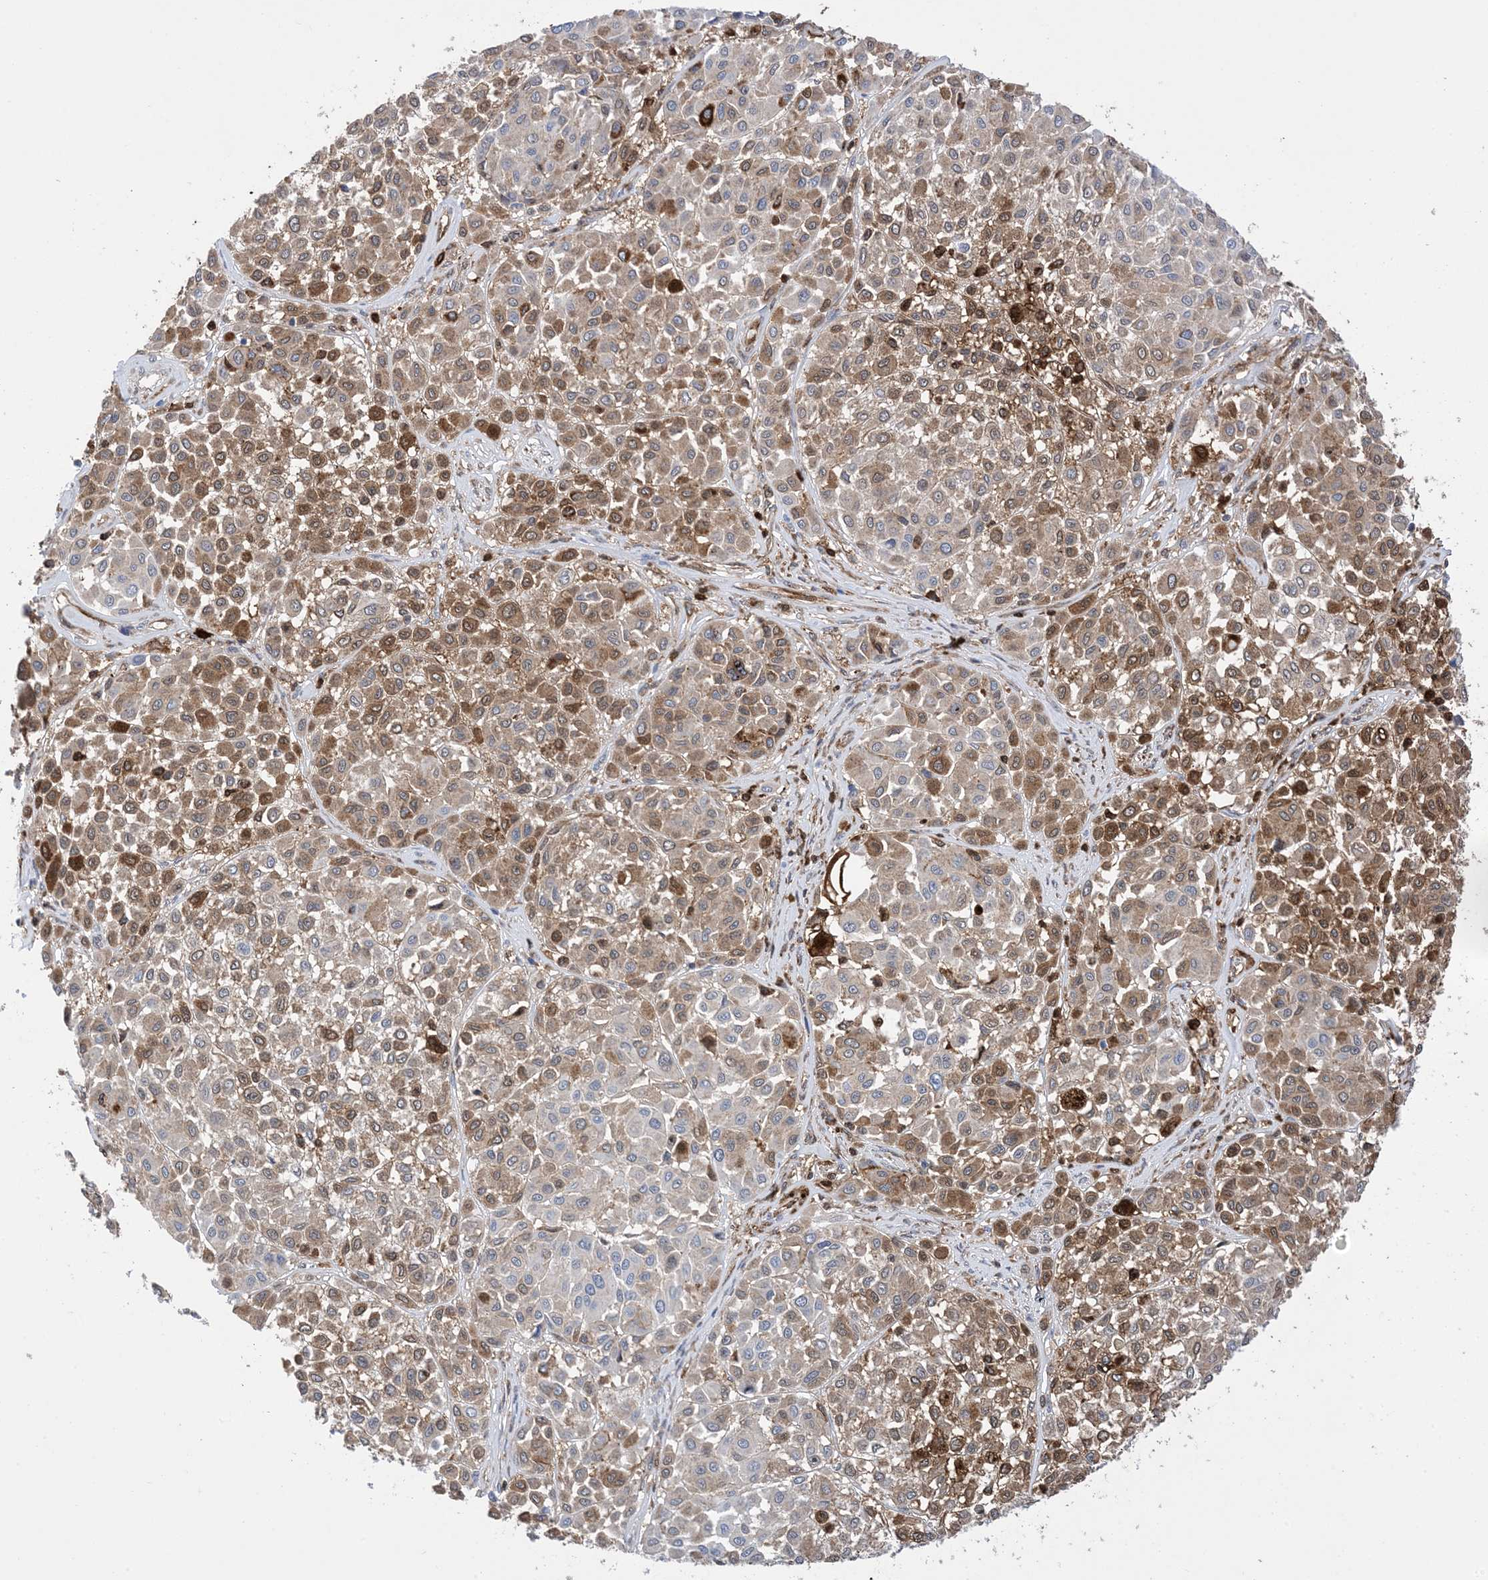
{"staining": {"intensity": "moderate", "quantity": "25%-75%", "location": "cytoplasmic/membranous"}, "tissue": "melanoma", "cell_type": "Tumor cells", "image_type": "cancer", "snomed": [{"axis": "morphology", "description": "Malignant melanoma, Metastatic site"}, {"axis": "topography", "description": "Soft tissue"}], "caption": "Immunohistochemistry (IHC) (DAB (3,3'-diaminobenzidine)) staining of human melanoma displays moderate cytoplasmic/membranous protein staining in approximately 25%-75% of tumor cells. The protein of interest is stained brown, and the nuclei are stained in blue (DAB (3,3'-diaminobenzidine) IHC with brightfield microscopy, high magnification).", "gene": "ANXA1", "patient": {"sex": "male", "age": 41}}